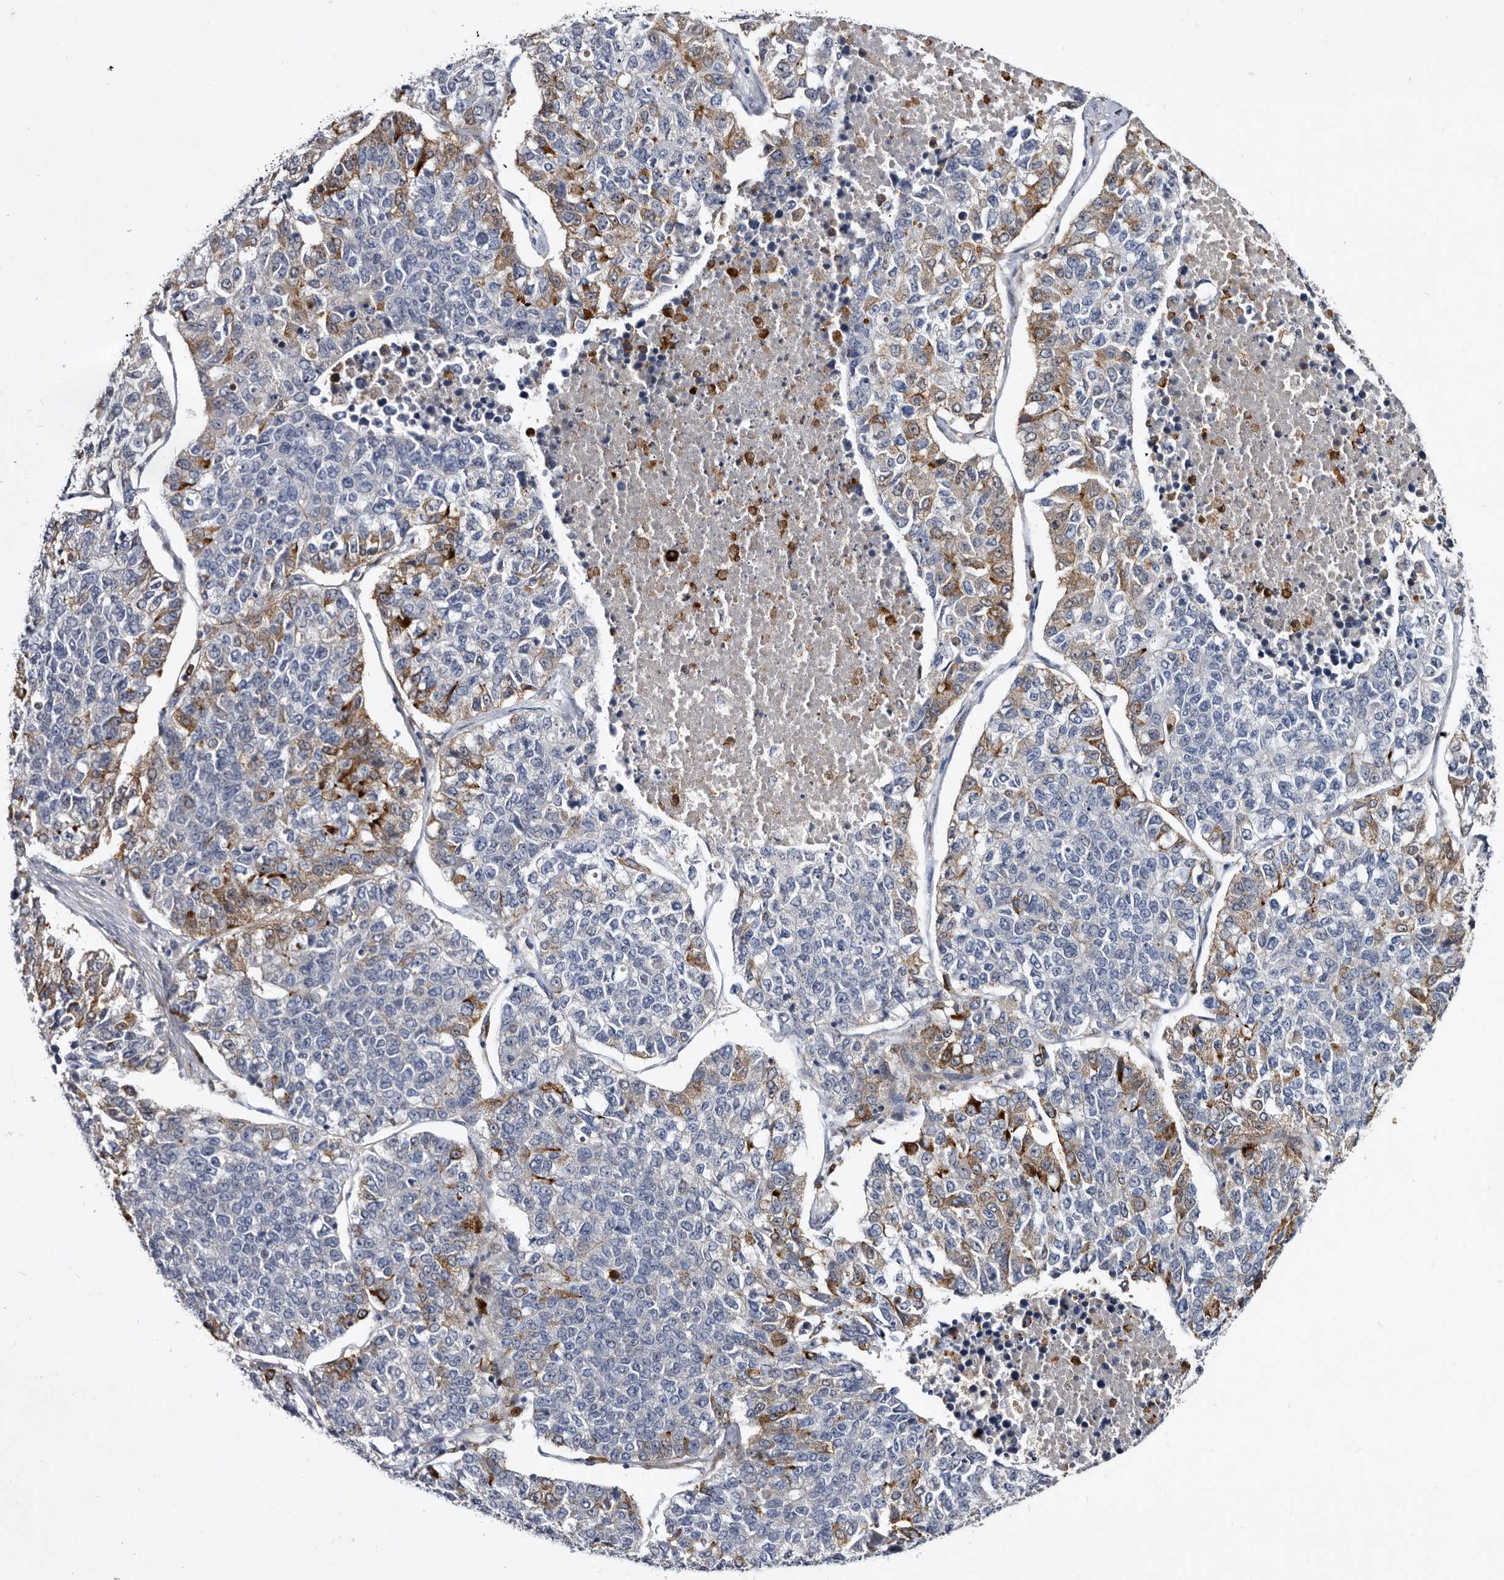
{"staining": {"intensity": "moderate", "quantity": "<25%", "location": "cytoplasmic/membranous"}, "tissue": "lung cancer", "cell_type": "Tumor cells", "image_type": "cancer", "snomed": [{"axis": "morphology", "description": "Adenocarcinoma, NOS"}, {"axis": "topography", "description": "Lung"}], "caption": "High-power microscopy captured an IHC histopathology image of lung cancer (adenocarcinoma), revealing moderate cytoplasmic/membranous expression in approximately <25% of tumor cells. The staining was performed using DAB, with brown indicating positive protein expression. Nuclei are stained blue with hematoxylin.", "gene": "SERPINB8", "patient": {"sex": "male", "age": 49}}